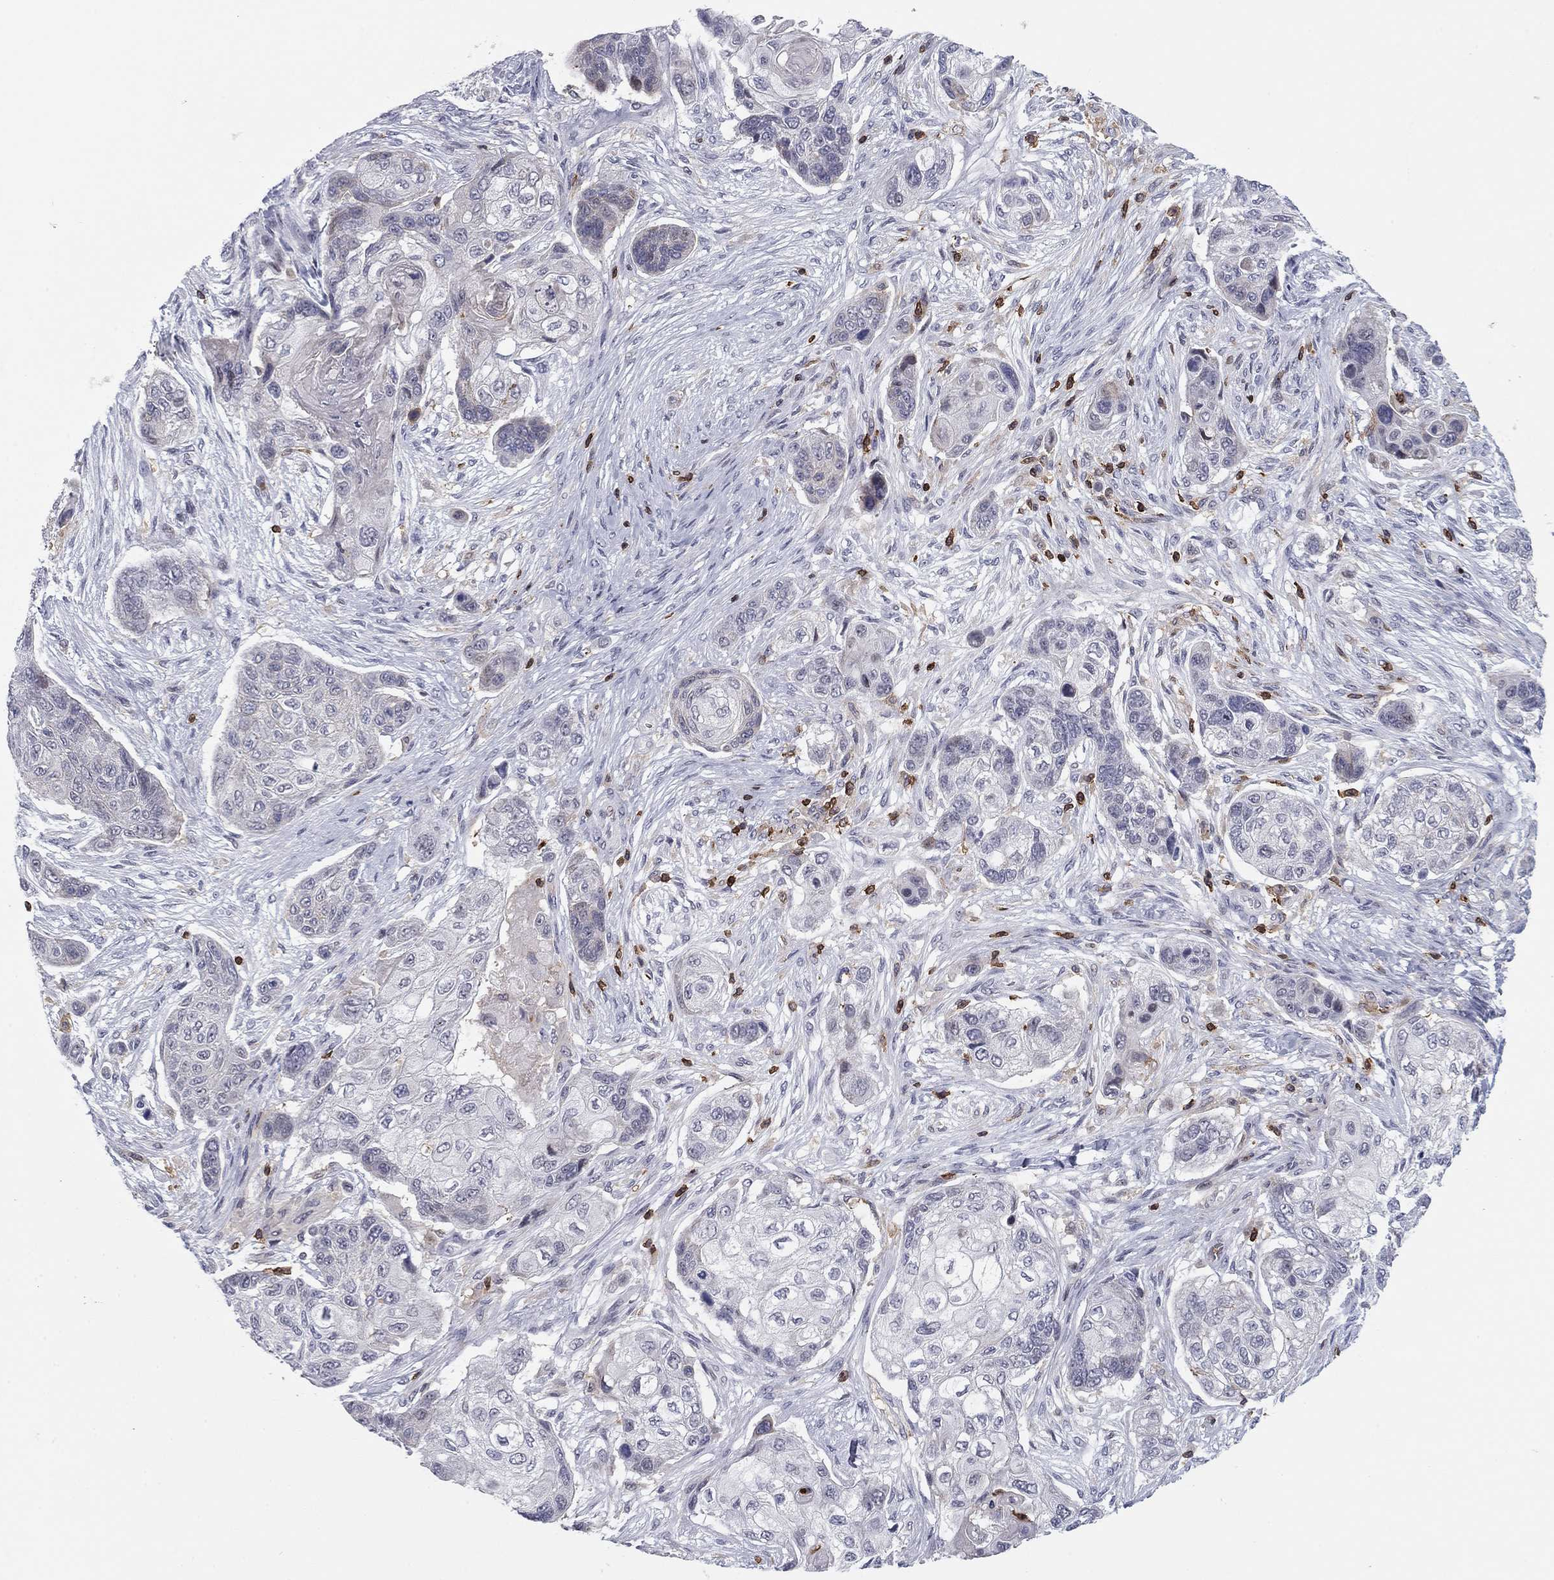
{"staining": {"intensity": "negative", "quantity": "none", "location": "none"}, "tissue": "lung cancer", "cell_type": "Tumor cells", "image_type": "cancer", "snomed": [{"axis": "morphology", "description": "Squamous cell carcinoma, NOS"}, {"axis": "topography", "description": "Lung"}], "caption": "Squamous cell carcinoma (lung) stained for a protein using immunohistochemistry (IHC) displays no expression tumor cells.", "gene": "ARHGAP27", "patient": {"sex": "male", "age": 69}}